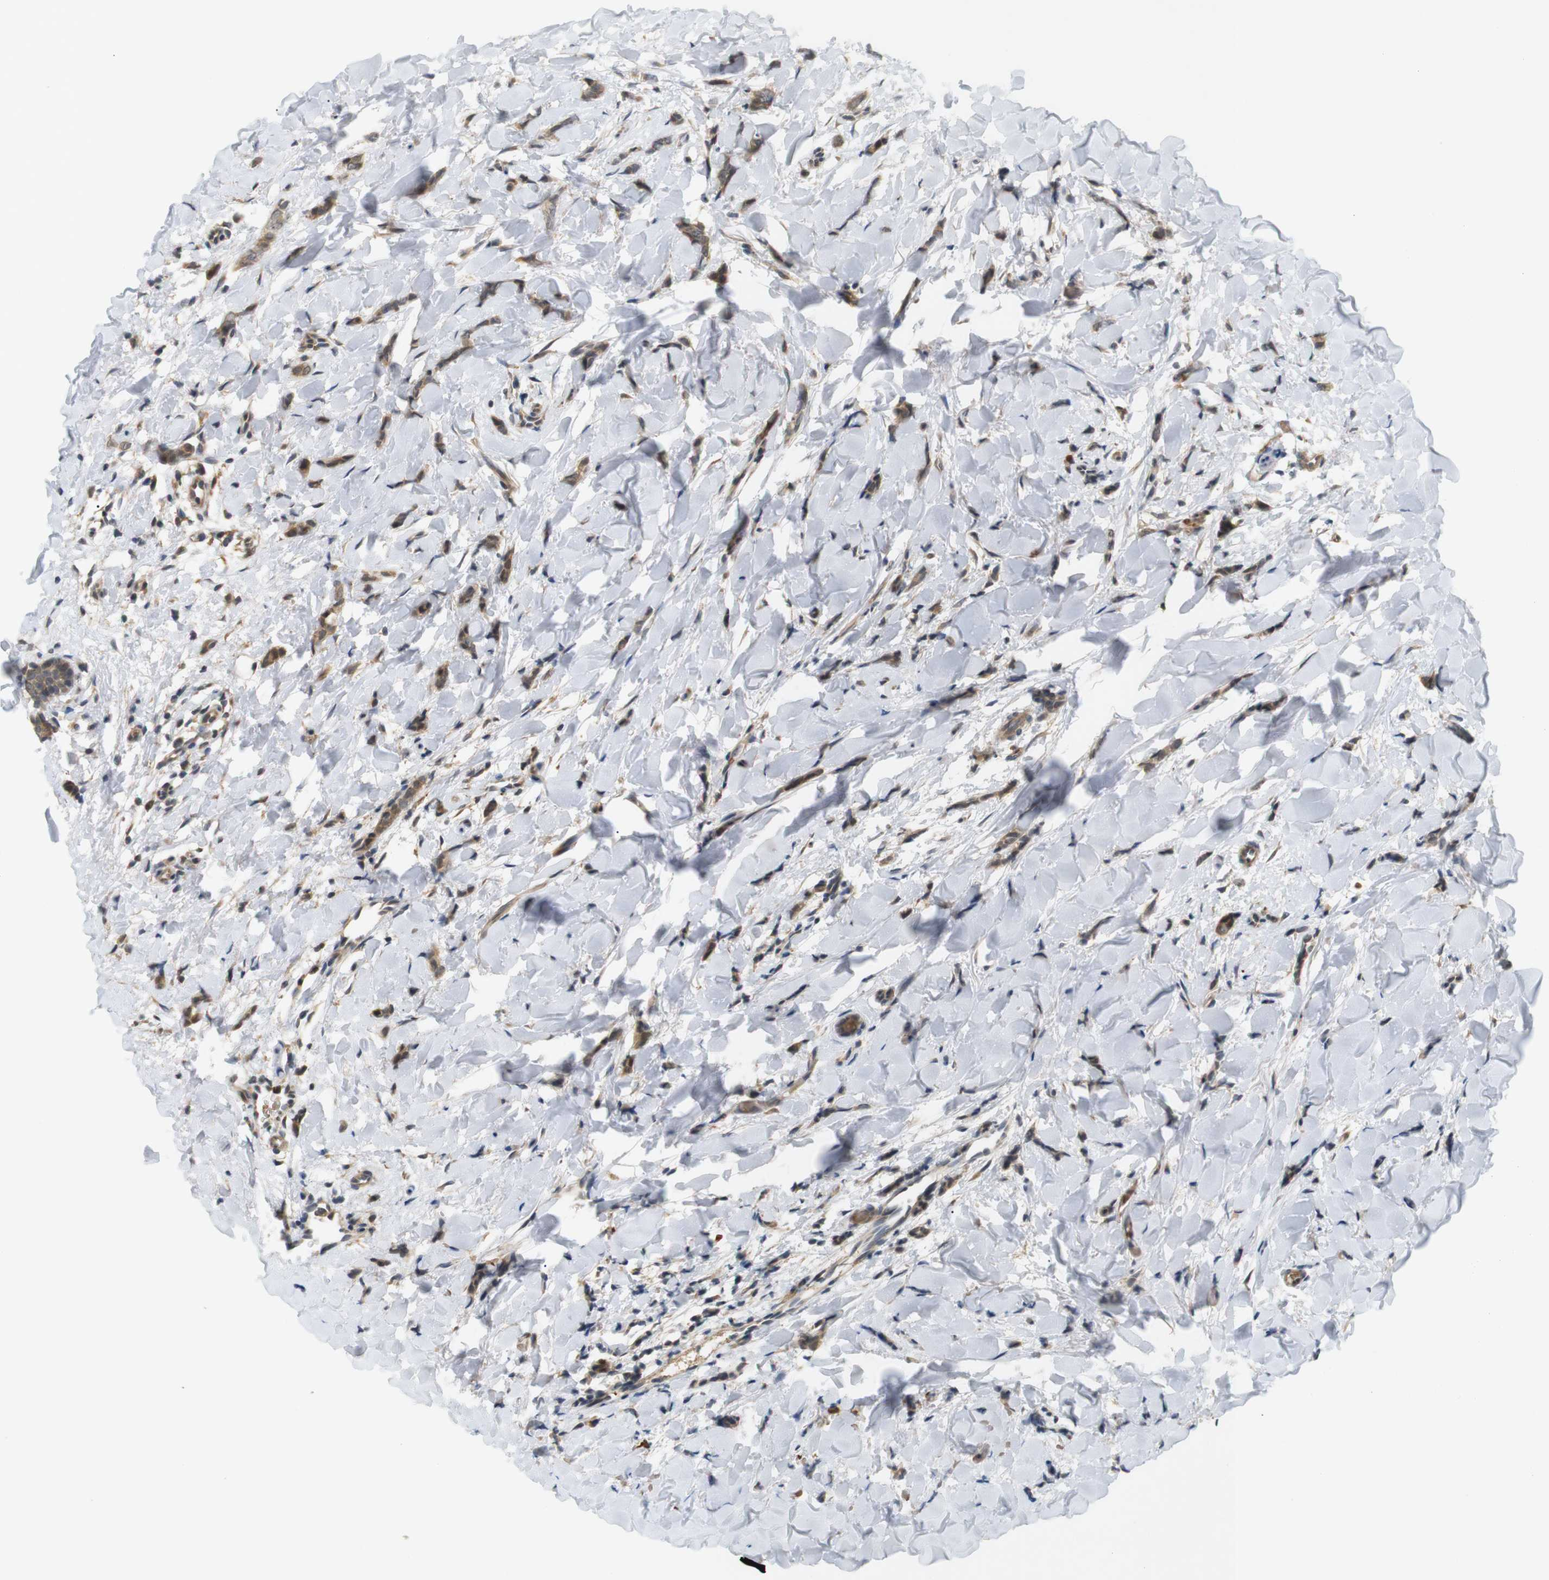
{"staining": {"intensity": "weak", "quantity": ">75%", "location": "cytoplasmic/membranous"}, "tissue": "breast cancer", "cell_type": "Tumor cells", "image_type": "cancer", "snomed": [{"axis": "morphology", "description": "Lobular carcinoma"}, {"axis": "topography", "description": "Skin"}, {"axis": "topography", "description": "Breast"}], "caption": "Immunohistochemistry (IHC) photomicrograph of neoplastic tissue: breast lobular carcinoma stained using IHC displays low levels of weak protein expression localized specifically in the cytoplasmic/membranous of tumor cells, appearing as a cytoplasmic/membranous brown color.", "gene": "SOCS6", "patient": {"sex": "female", "age": 46}}